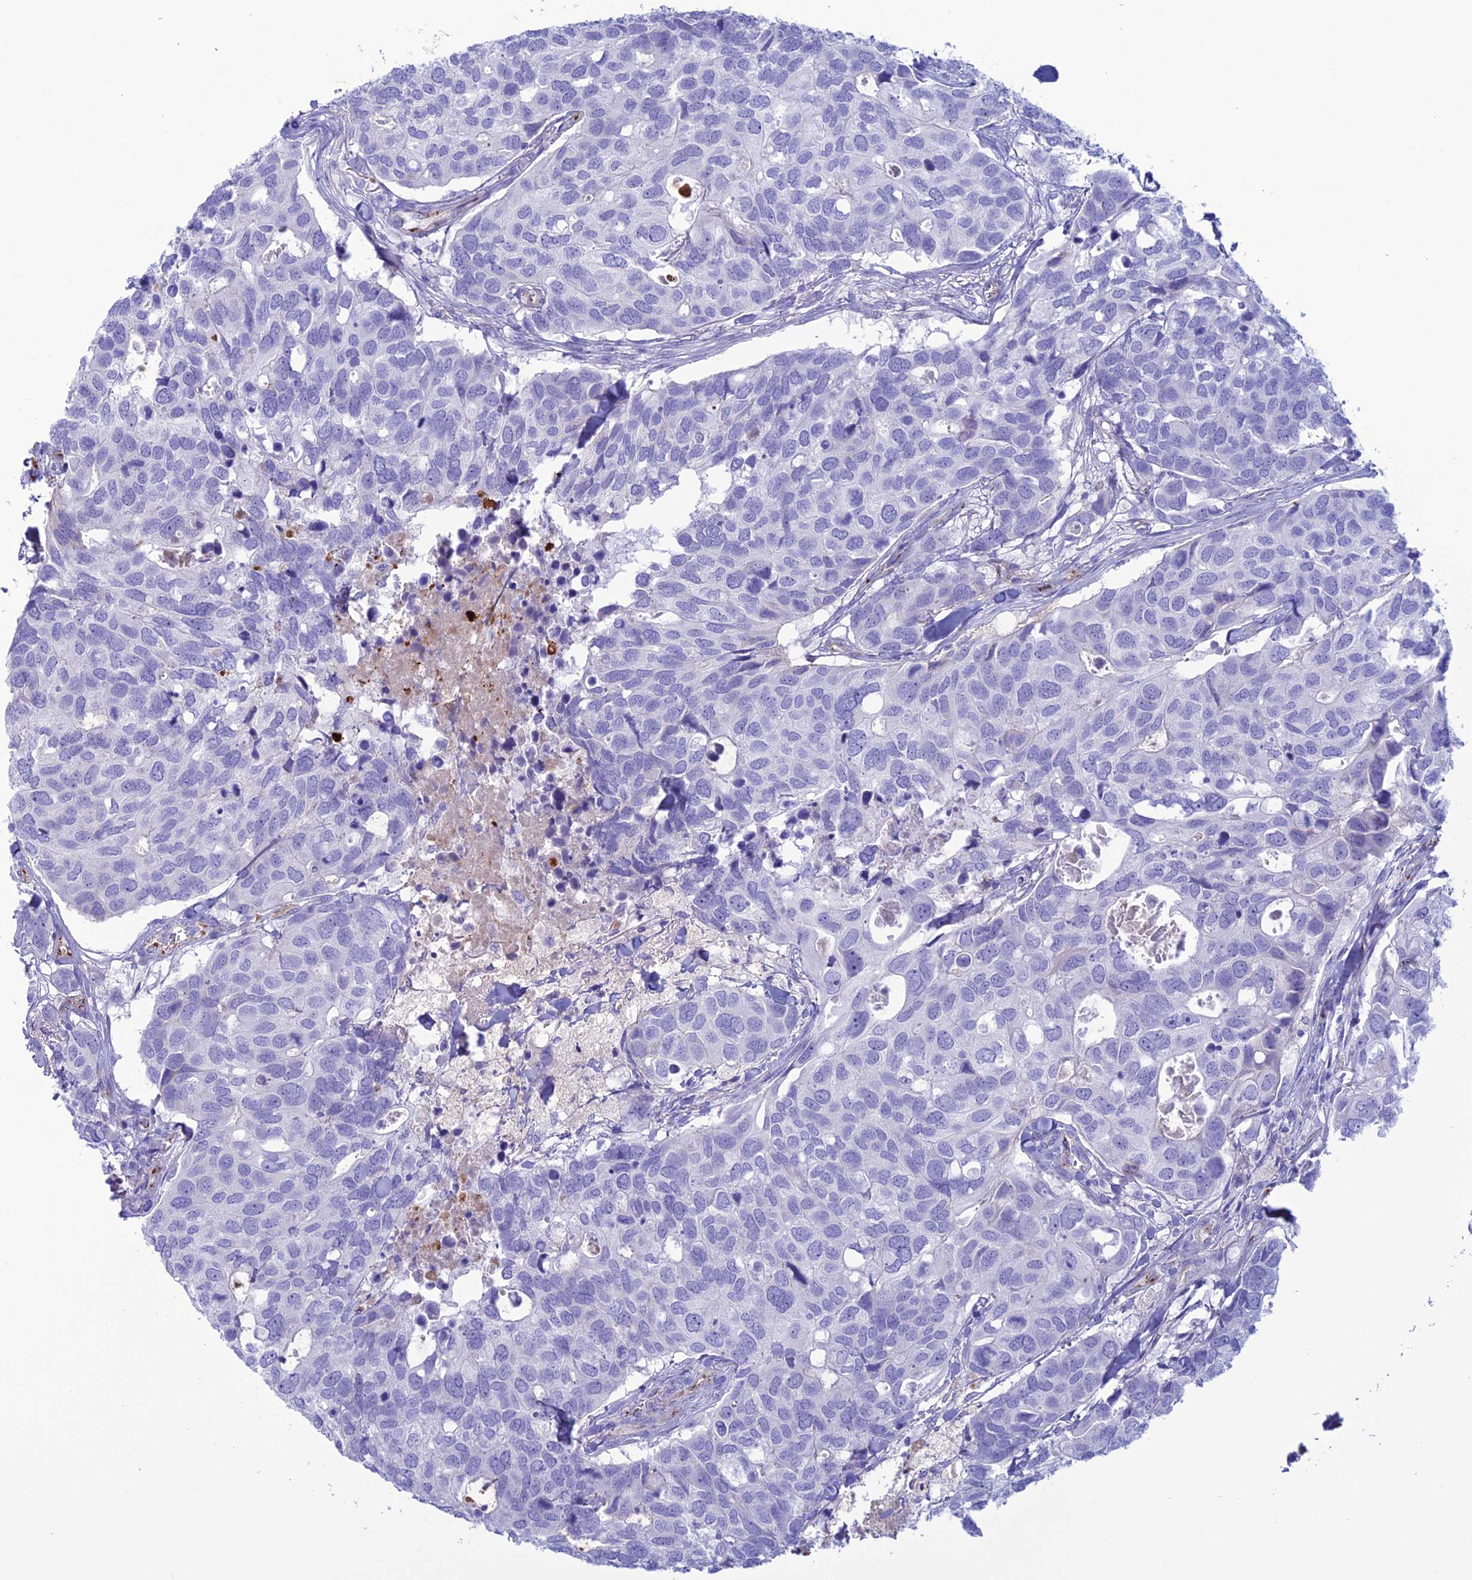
{"staining": {"intensity": "negative", "quantity": "none", "location": "none"}, "tissue": "breast cancer", "cell_type": "Tumor cells", "image_type": "cancer", "snomed": [{"axis": "morphology", "description": "Duct carcinoma"}, {"axis": "topography", "description": "Breast"}], "caption": "A high-resolution image shows immunohistochemistry staining of breast infiltrating ductal carcinoma, which exhibits no significant staining in tumor cells.", "gene": "CDC42EP5", "patient": {"sex": "female", "age": 83}}